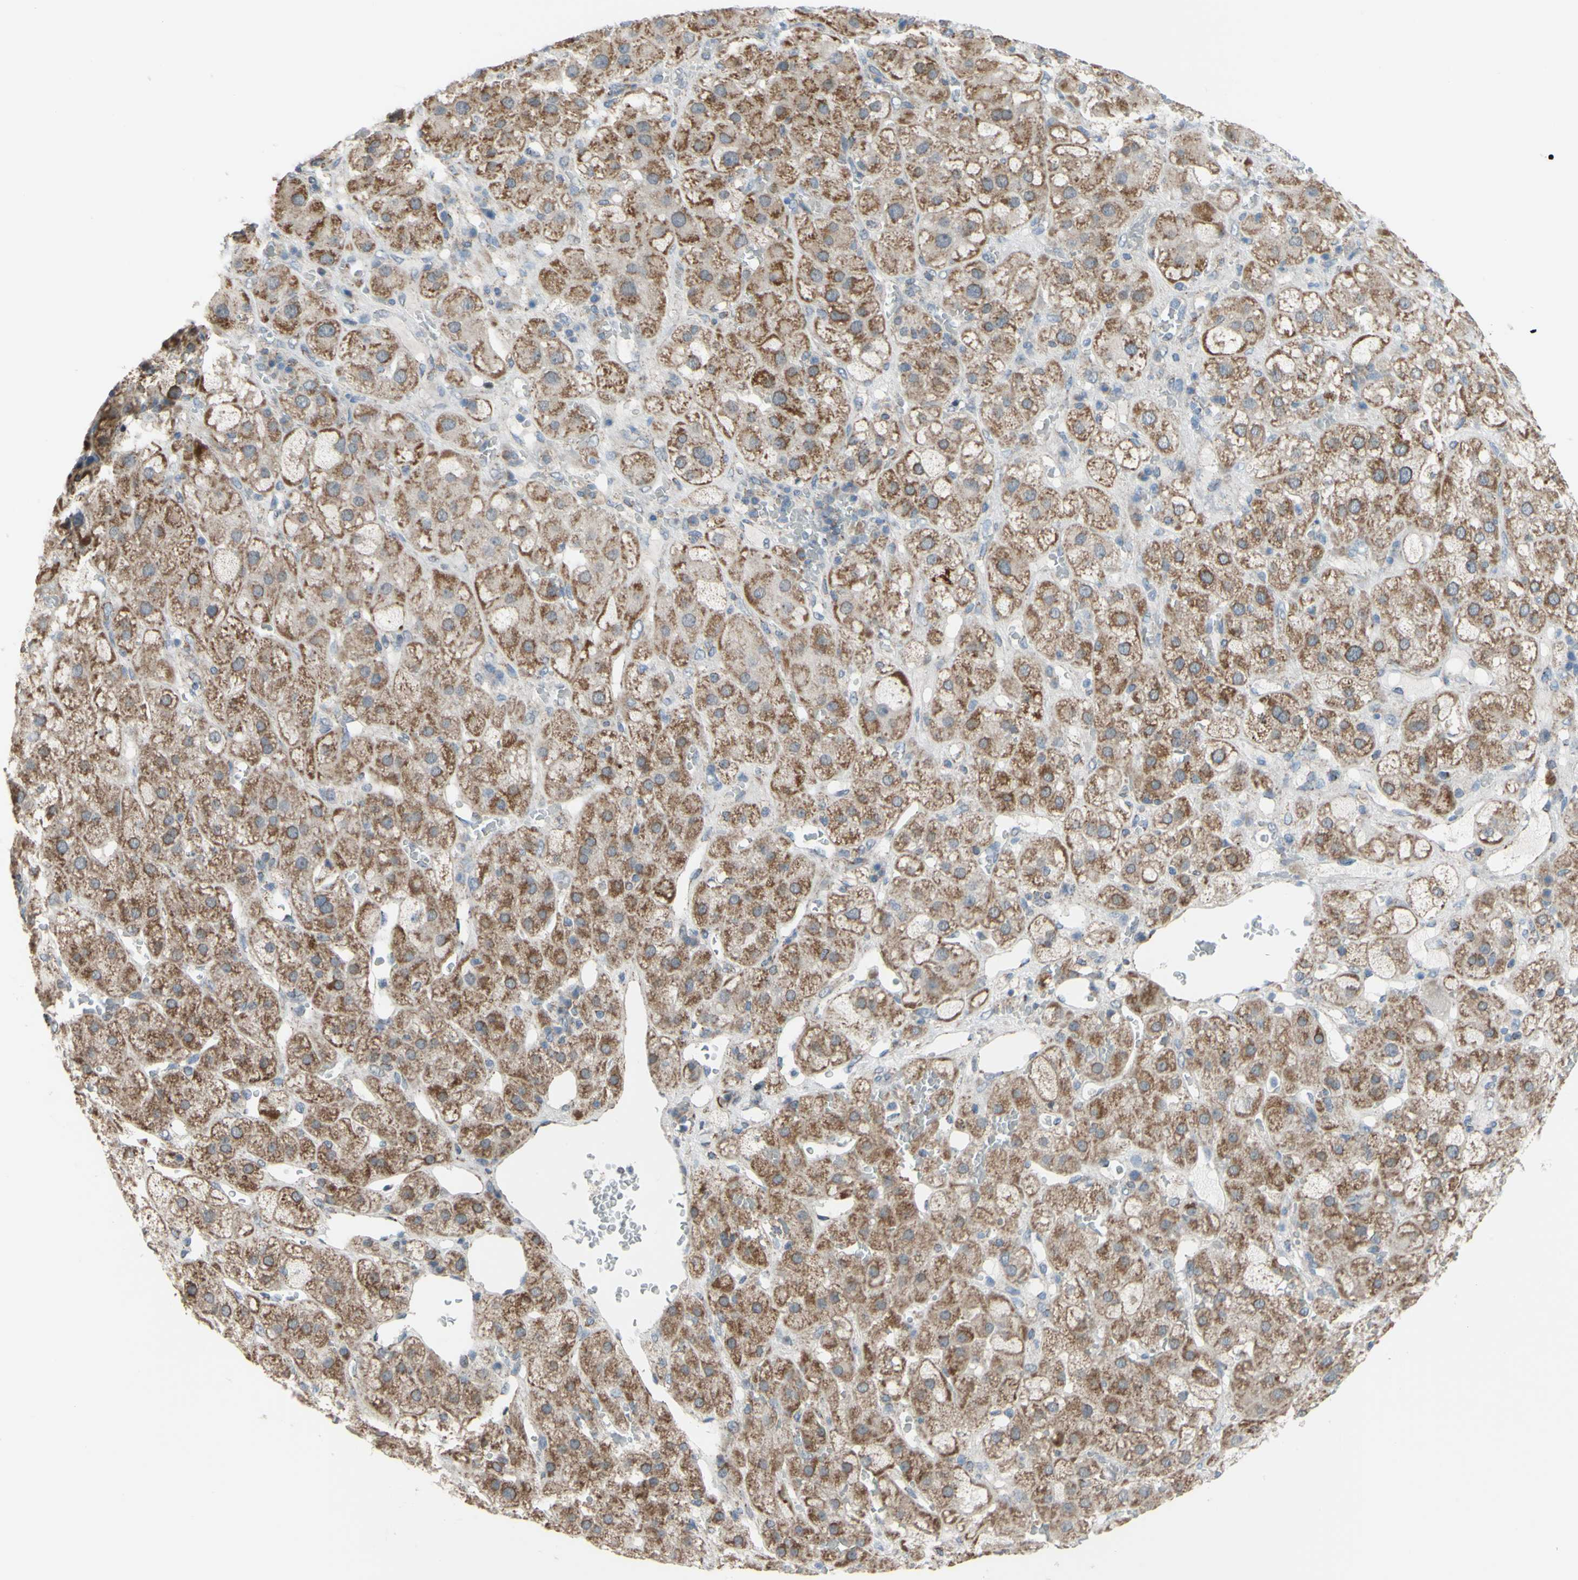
{"staining": {"intensity": "moderate", "quantity": ">75%", "location": "cytoplasmic/membranous"}, "tissue": "adrenal gland", "cell_type": "Glandular cells", "image_type": "normal", "snomed": [{"axis": "morphology", "description": "Normal tissue, NOS"}, {"axis": "topography", "description": "Adrenal gland"}], "caption": "Adrenal gland stained with a protein marker displays moderate staining in glandular cells.", "gene": "GLT8D1", "patient": {"sex": "female", "age": 47}}